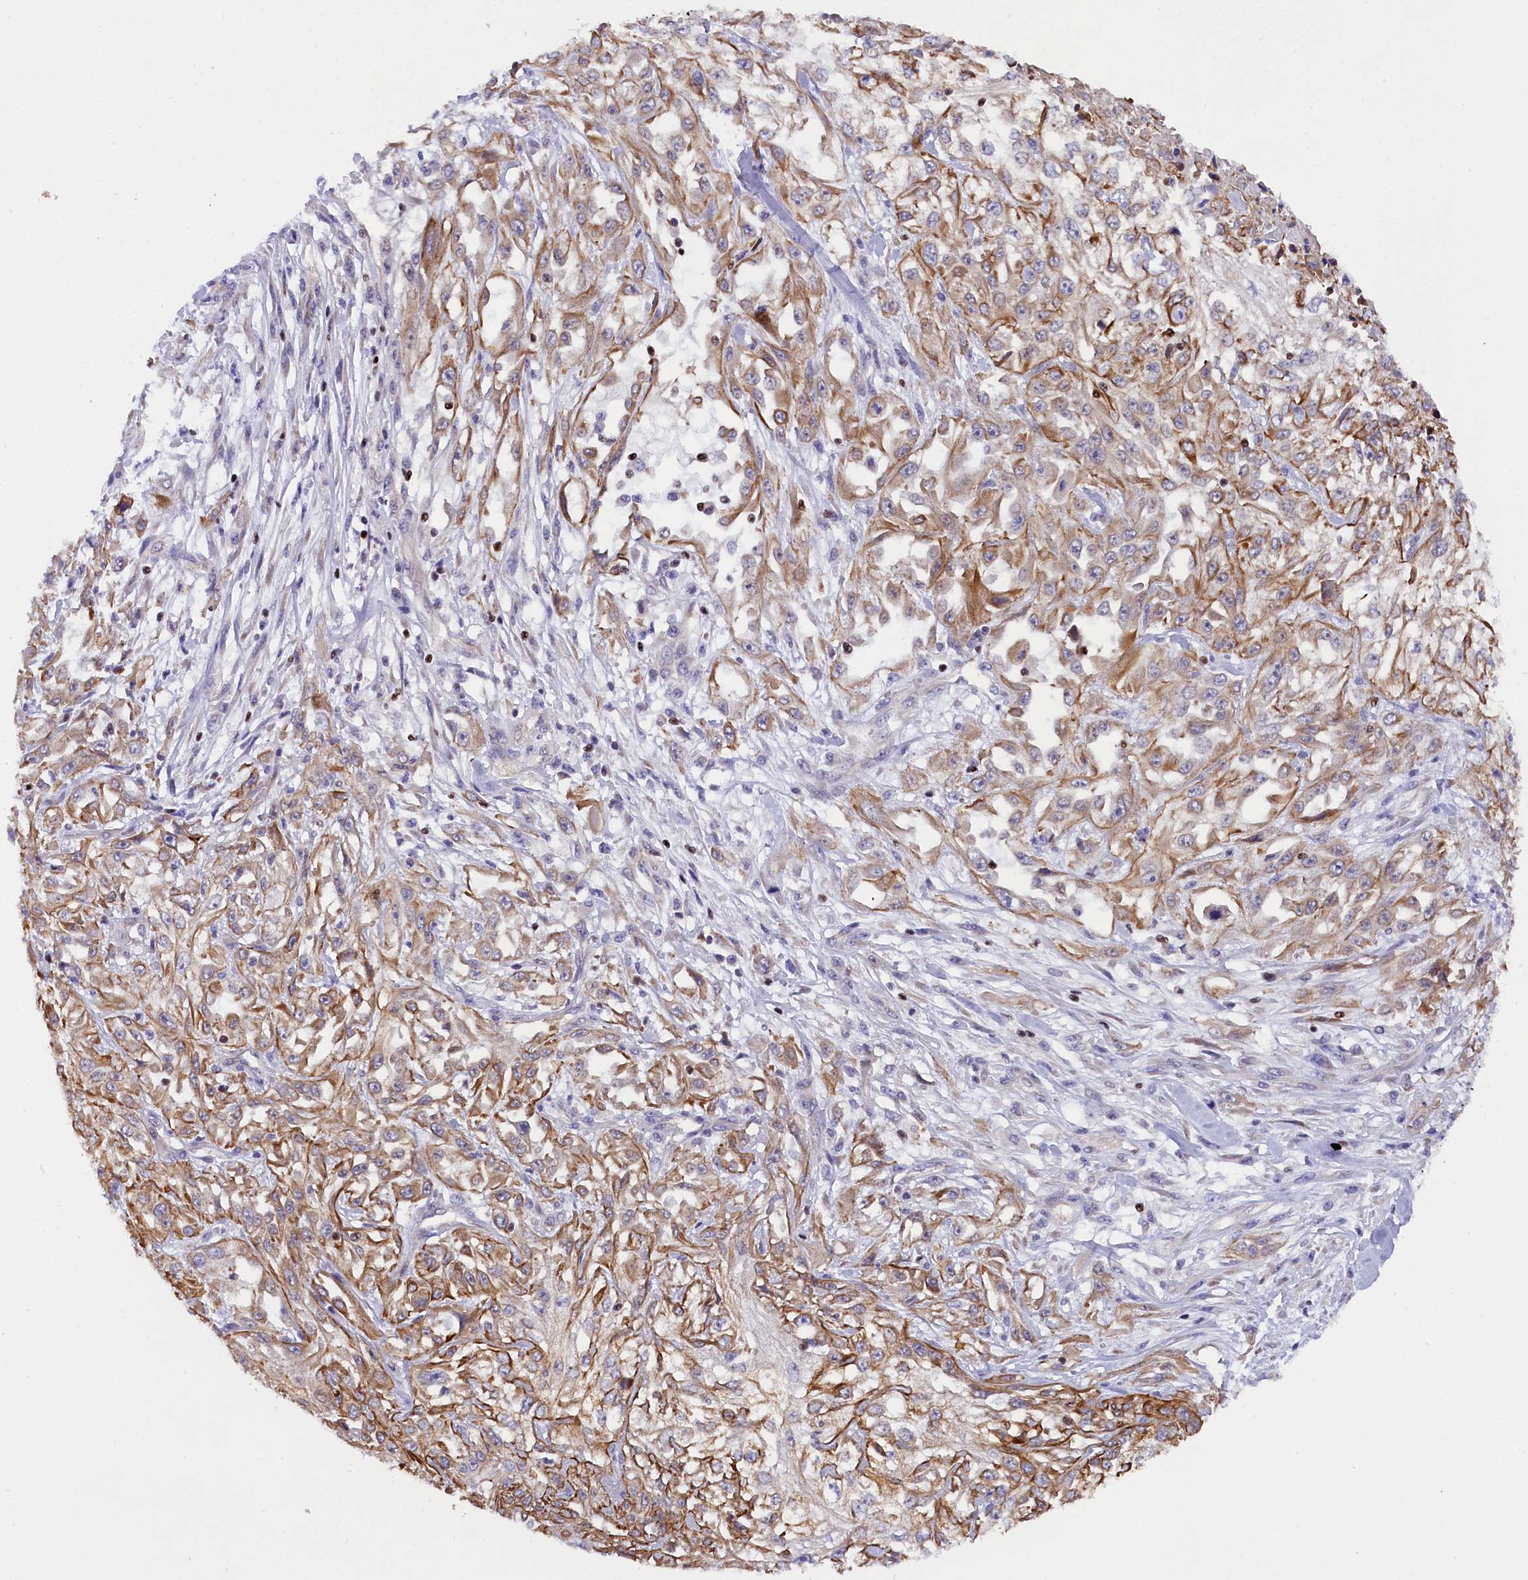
{"staining": {"intensity": "moderate", "quantity": ">75%", "location": "cytoplasmic/membranous"}, "tissue": "skin cancer", "cell_type": "Tumor cells", "image_type": "cancer", "snomed": [{"axis": "morphology", "description": "Squamous cell carcinoma, NOS"}, {"axis": "morphology", "description": "Squamous cell carcinoma, metastatic, NOS"}, {"axis": "topography", "description": "Skin"}, {"axis": "topography", "description": "Lymph node"}], "caption": "Skin cancer (squamous cell carcinoma) stained with DAB IHC demonstrates medium levels of moderate cytoplasmic/membranous expression in about >75% of tumor cells. Ihc stains the protein in brown and the nuclei are stained blue.", "gene": "SP4", "patient": {"sex": "male", "age": 75}}